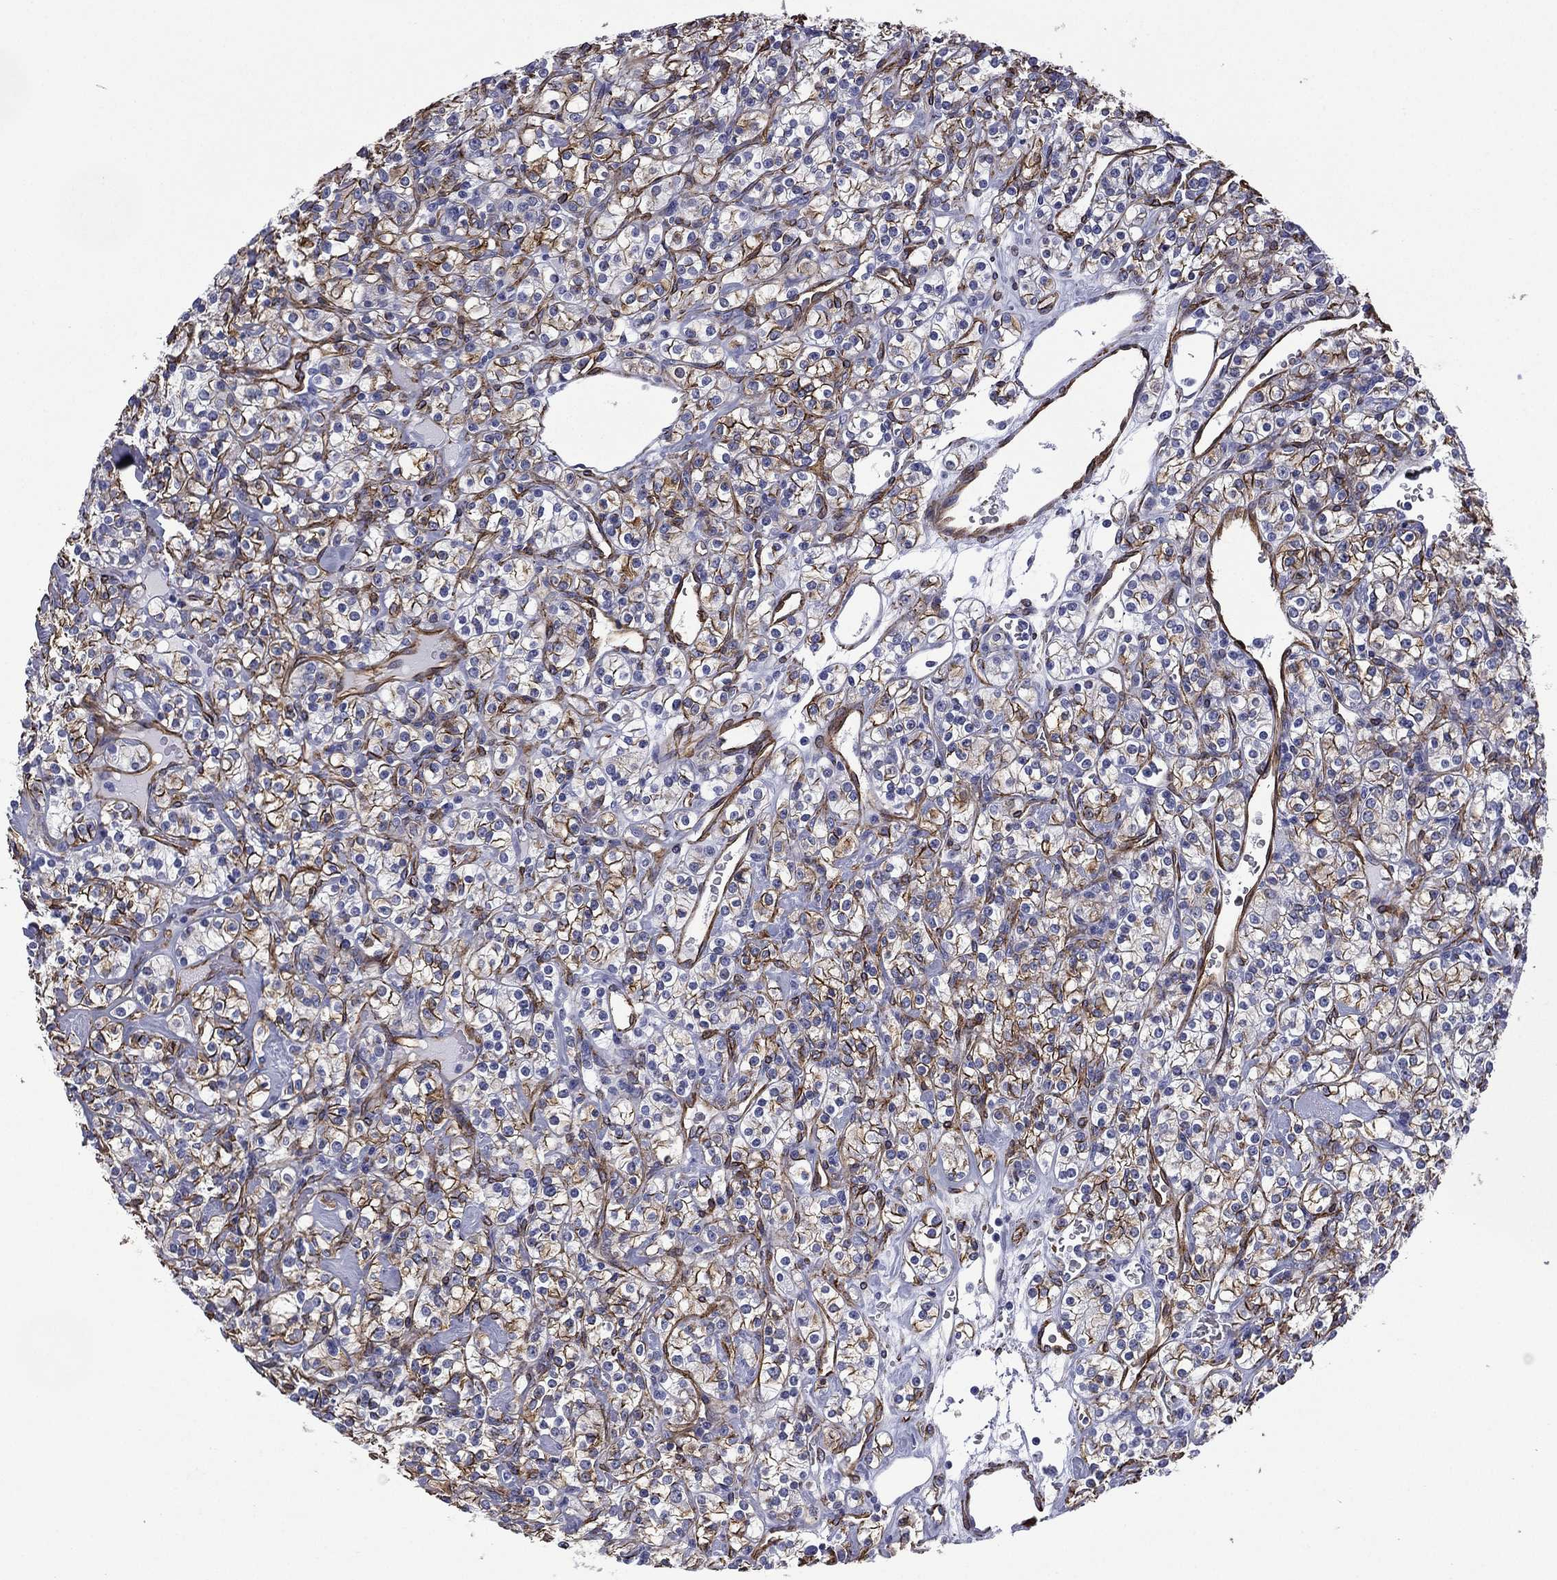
{"staining": {"intensity": "strong", "quantity": "25%-75%", "location": "cytoplasmic/membranous"}, "tissue": "renal cancer", "cell_type": "Tumor cells", "image_type": "cancer", "snomed": [{"axis": "morphology", "description": "Adenocarcinoma, NOS"}, {"axis": "topography", "description": "Kidney"}], "caption": "This is a photomicrograph of immunohistochemistry staining of renal adenocarcinoma, which shows strong expression in the cytoplasmic/membranous of tumor cells.", "gene": "CAVIN3", "patient": {"sex": "male", "age": 77}}